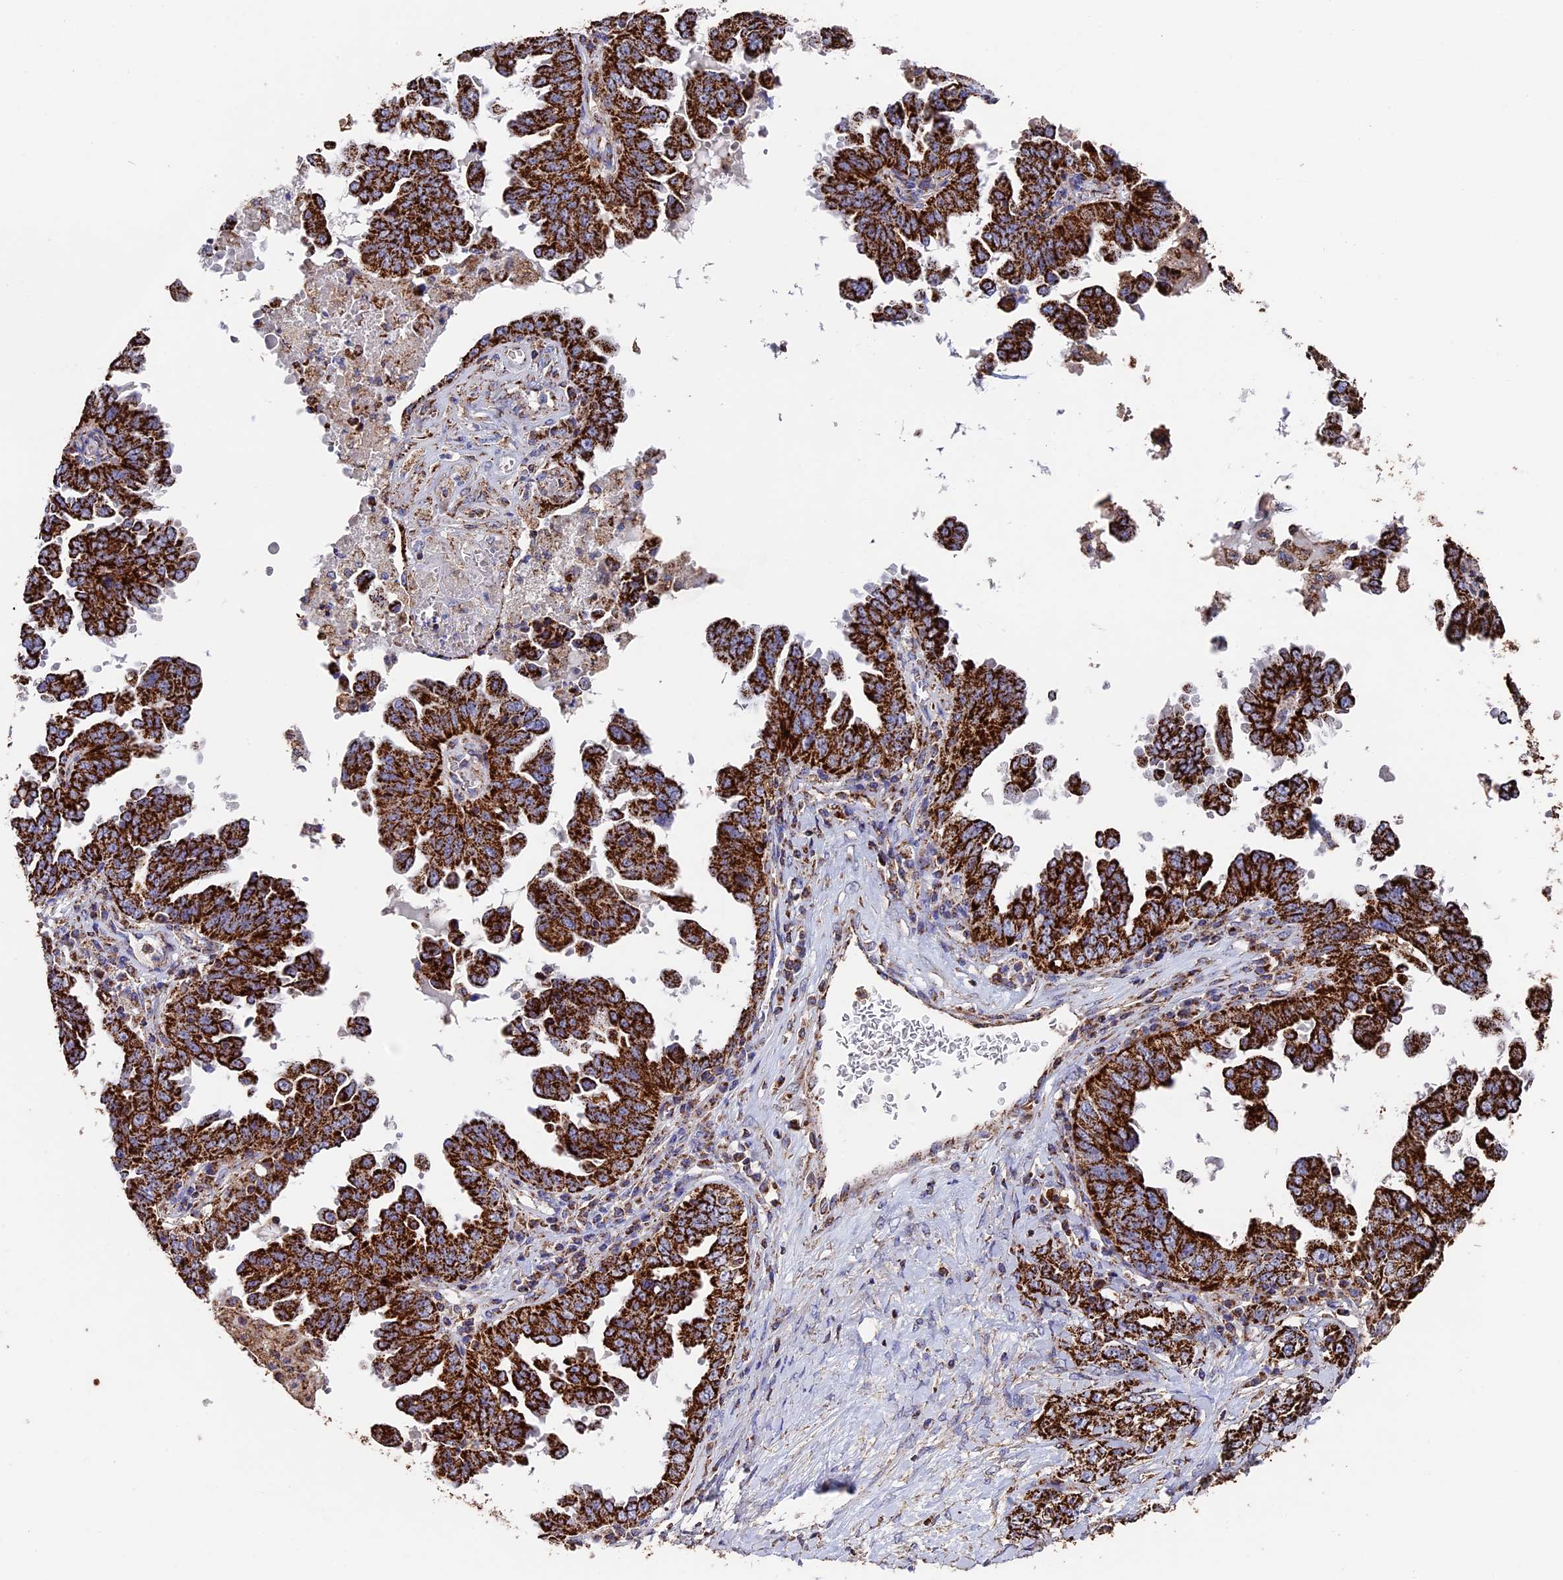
{"staining": {"intensity": "strong", "quantity": ">75%", "location": "cytoplasmic/membranous"}, "tissue": "ovarian cancer", "cell_type": "Tumor cells", "image_type": "cancer", "snomed": [{"axis": "morphology", "description": "Carcinoma, endometroid"}, {"axis": "topography", "description": "Ovary"}], "caption": "Tumor cells display strong cytoplasmic/membranous expression in about >75% of cells in ovarian endometroid carcinoma.", "gene": "ADAT1", "patient": {"sex": "female", "age": 62}}